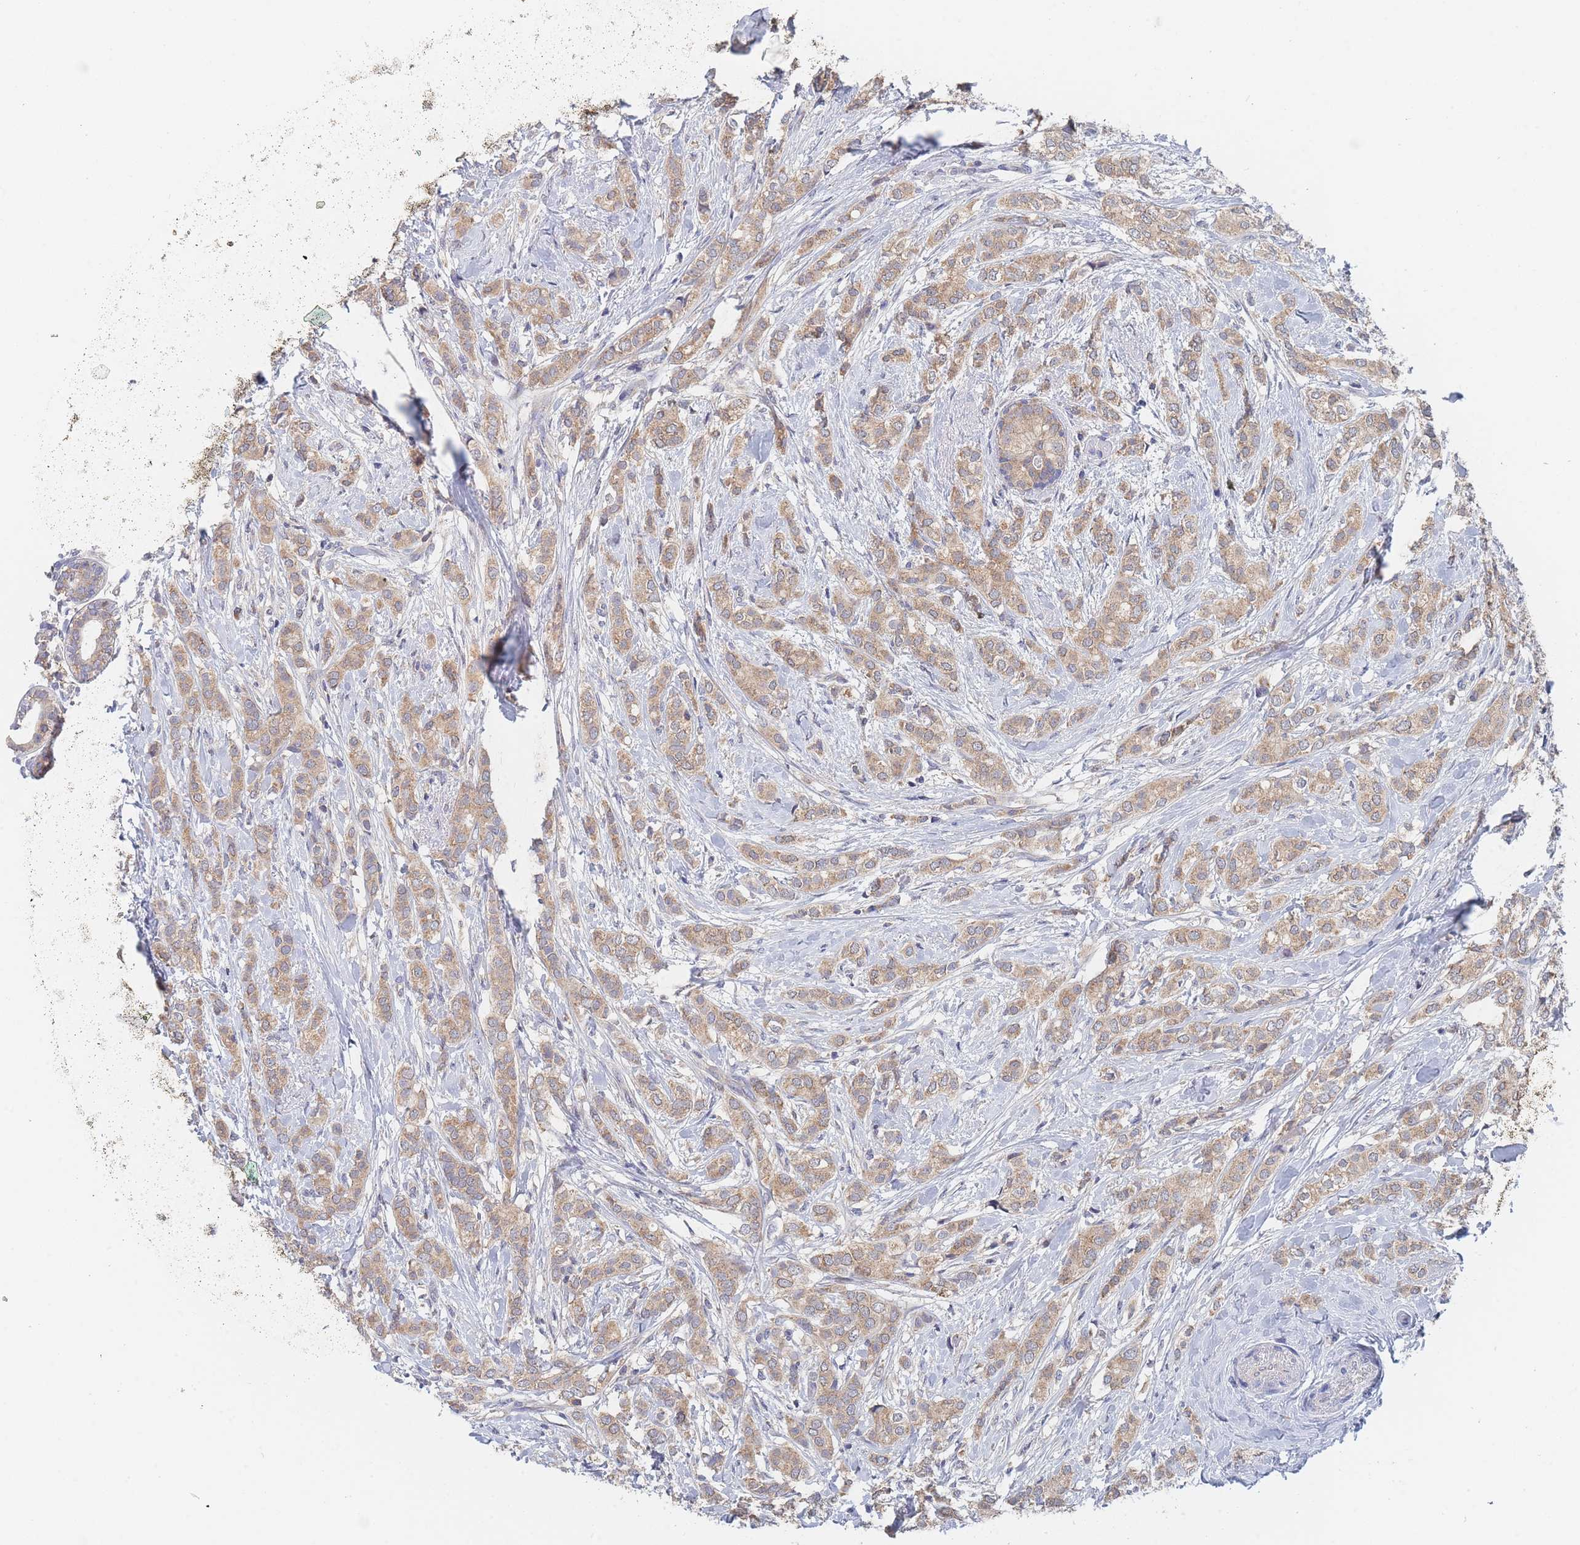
{"staining": {"intensity": "weak", "quantity": ">75%", "location": "cytoplasmic/membranous"}, "tissue": "breast cancer", "cell_type": "Tumor cells", "image_type": "cancer", "snomed": [{"axis": "morphology", "description": "Duct carcinoma"}, {"axis": "topography", "description": "Breast"}], "caption": "Breast infiltrating ductal carcinoma stained with DAB IHC reveals low levels of weak cytoplasmic/membranous staining in approximately >75% of tumor cells. (Brightfield microscopy of DAB IHC at high magnification).", "gene": "PPP6C", "patient": {"sex": "female", "age": 73}}